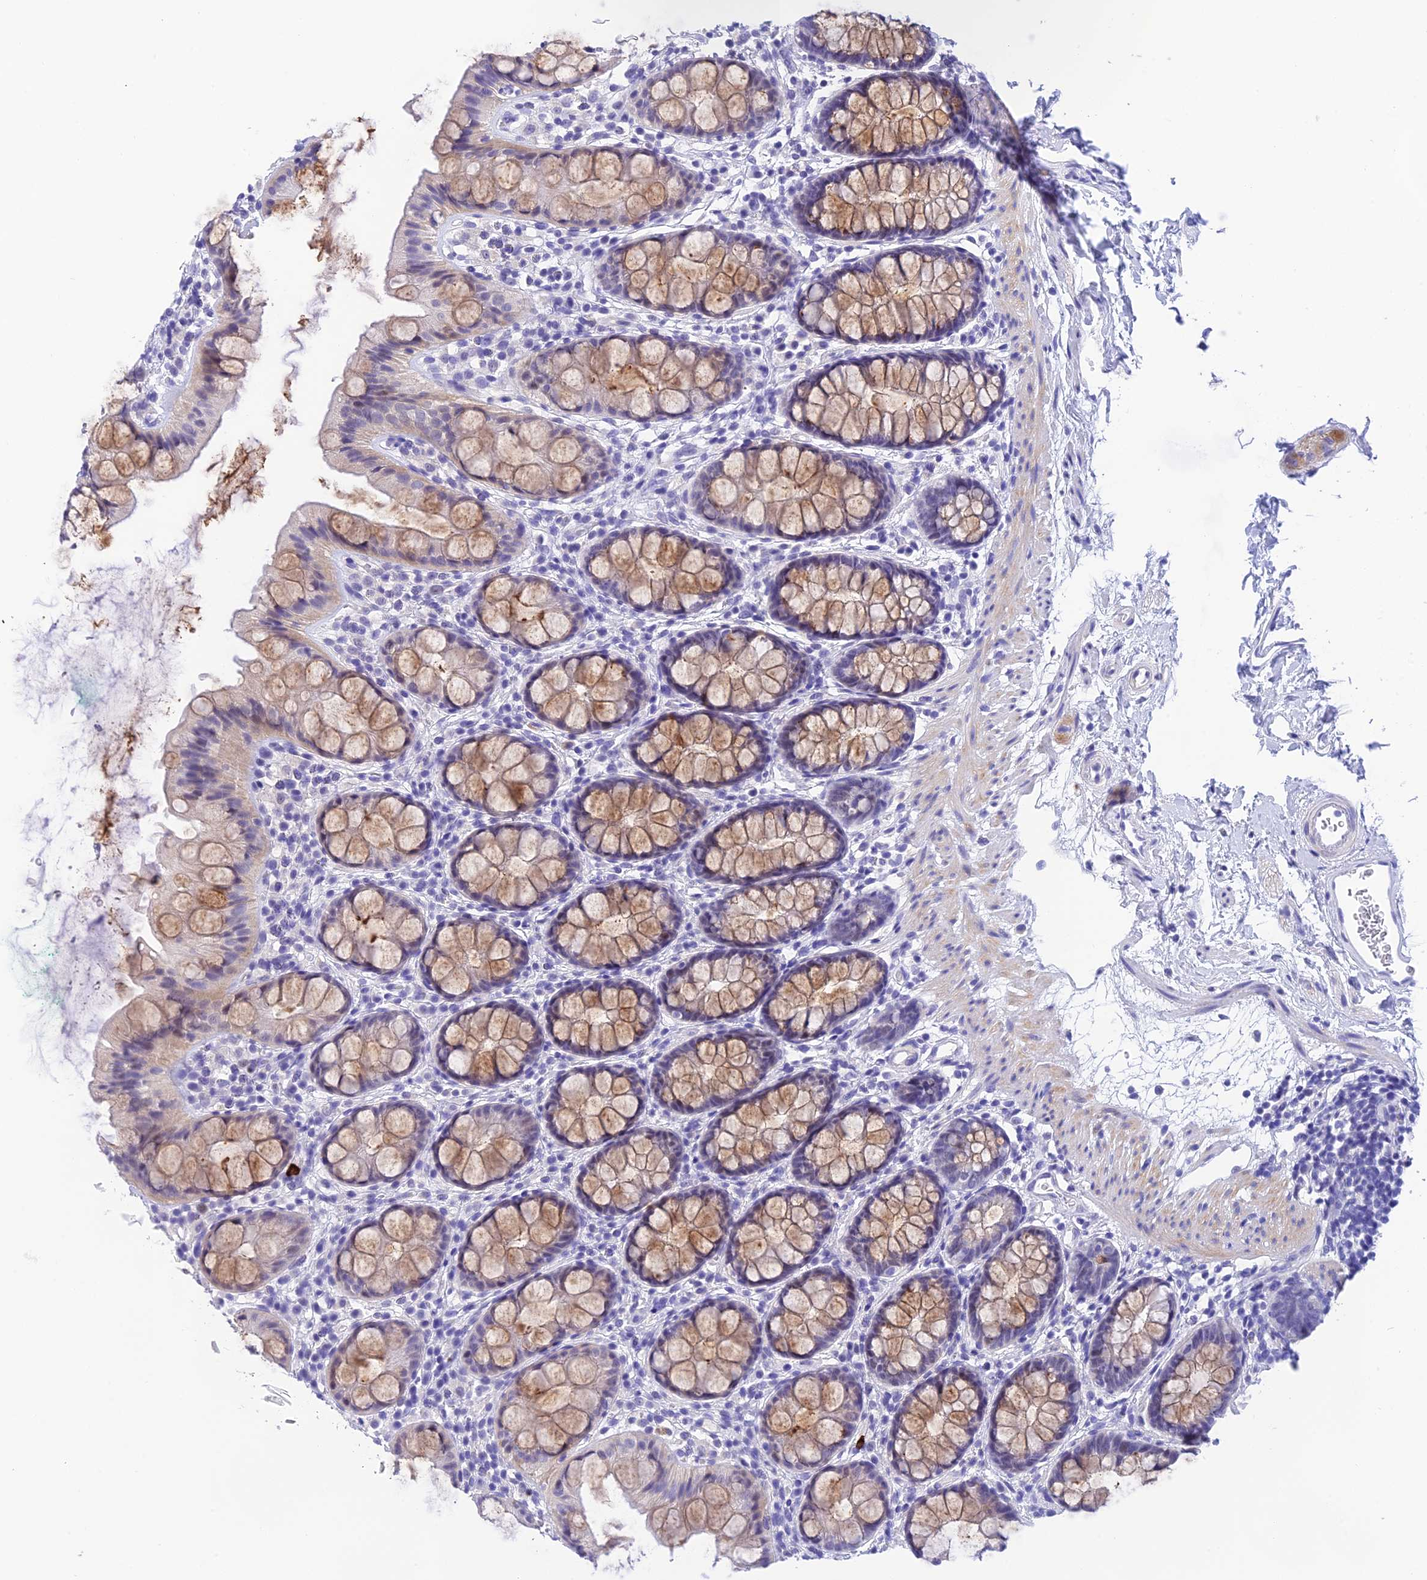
{"staining": {"intensity": "moderate", "quantity": ">75%", "location": "cytoplasmic/membranous"}, "tissue": "rectum", "cell_type": "Glandular cells", "image_type": "normal", "snomed": [{"axis": "morphology", "description": "Normal tissue, NOS"}, {"axis": "topography", "description": "Rectum"}], "caption": "Rectum stained with a brown dye exhibits moderate cytoplasmic/membranous positive positivity in approximately >75% of glandular cells.", "gene": "KDELR3", "patient": {"sex": "female", "age": 65}}